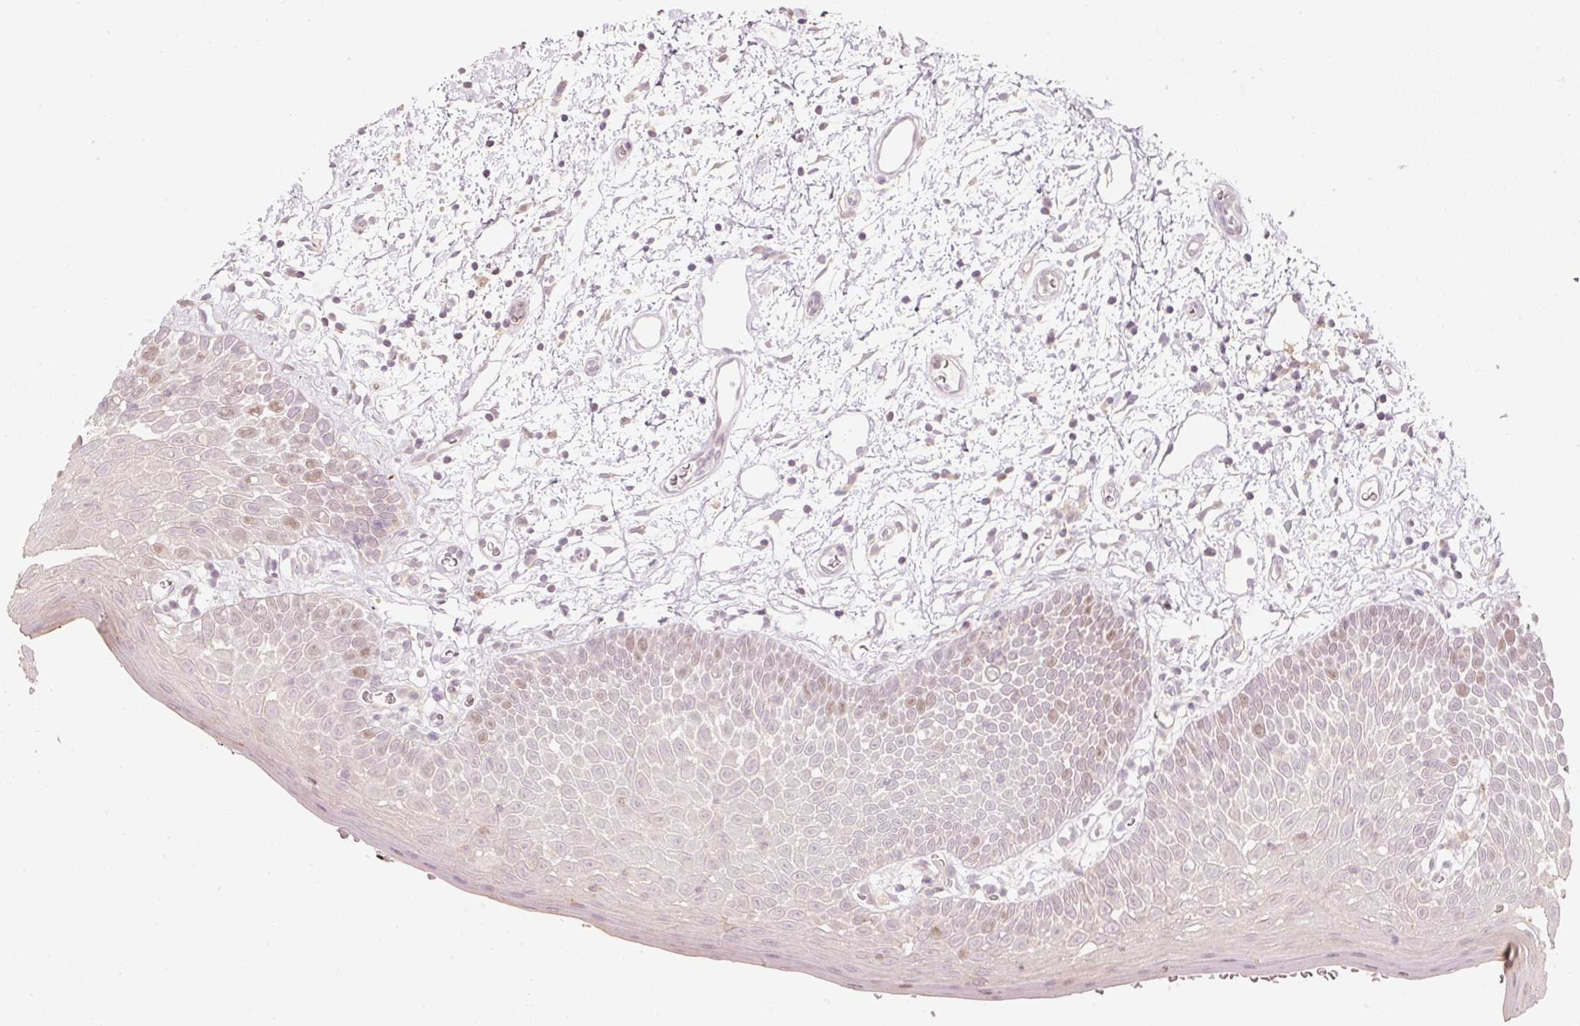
{"staining": {"intensity": "weak", "quantity": "<25%", "location": "nuclear"}, "tissue": "oral mucosa", "cell_type": "Squamous epithelial cells", "image_type": "normal", "snomed": [{"axis": "morphology", "description": "Normal tissue, NOS"}, {"axis": "morphology", "description": "Squamous cell carcinoma, NOS"}, {"axis": "topography", "description": "Oral tissue"}, {"axis": "topography", "description": "Tounge, NOS"}, {"axis": "topography", "description": "Head-Neck"}], "caption": "Histopathology image shows no protein positivity in squamous epithelial cells of benign oral mucosa.", "gene": "TREX2", "patient": {"sex": "male", "age": 76}}